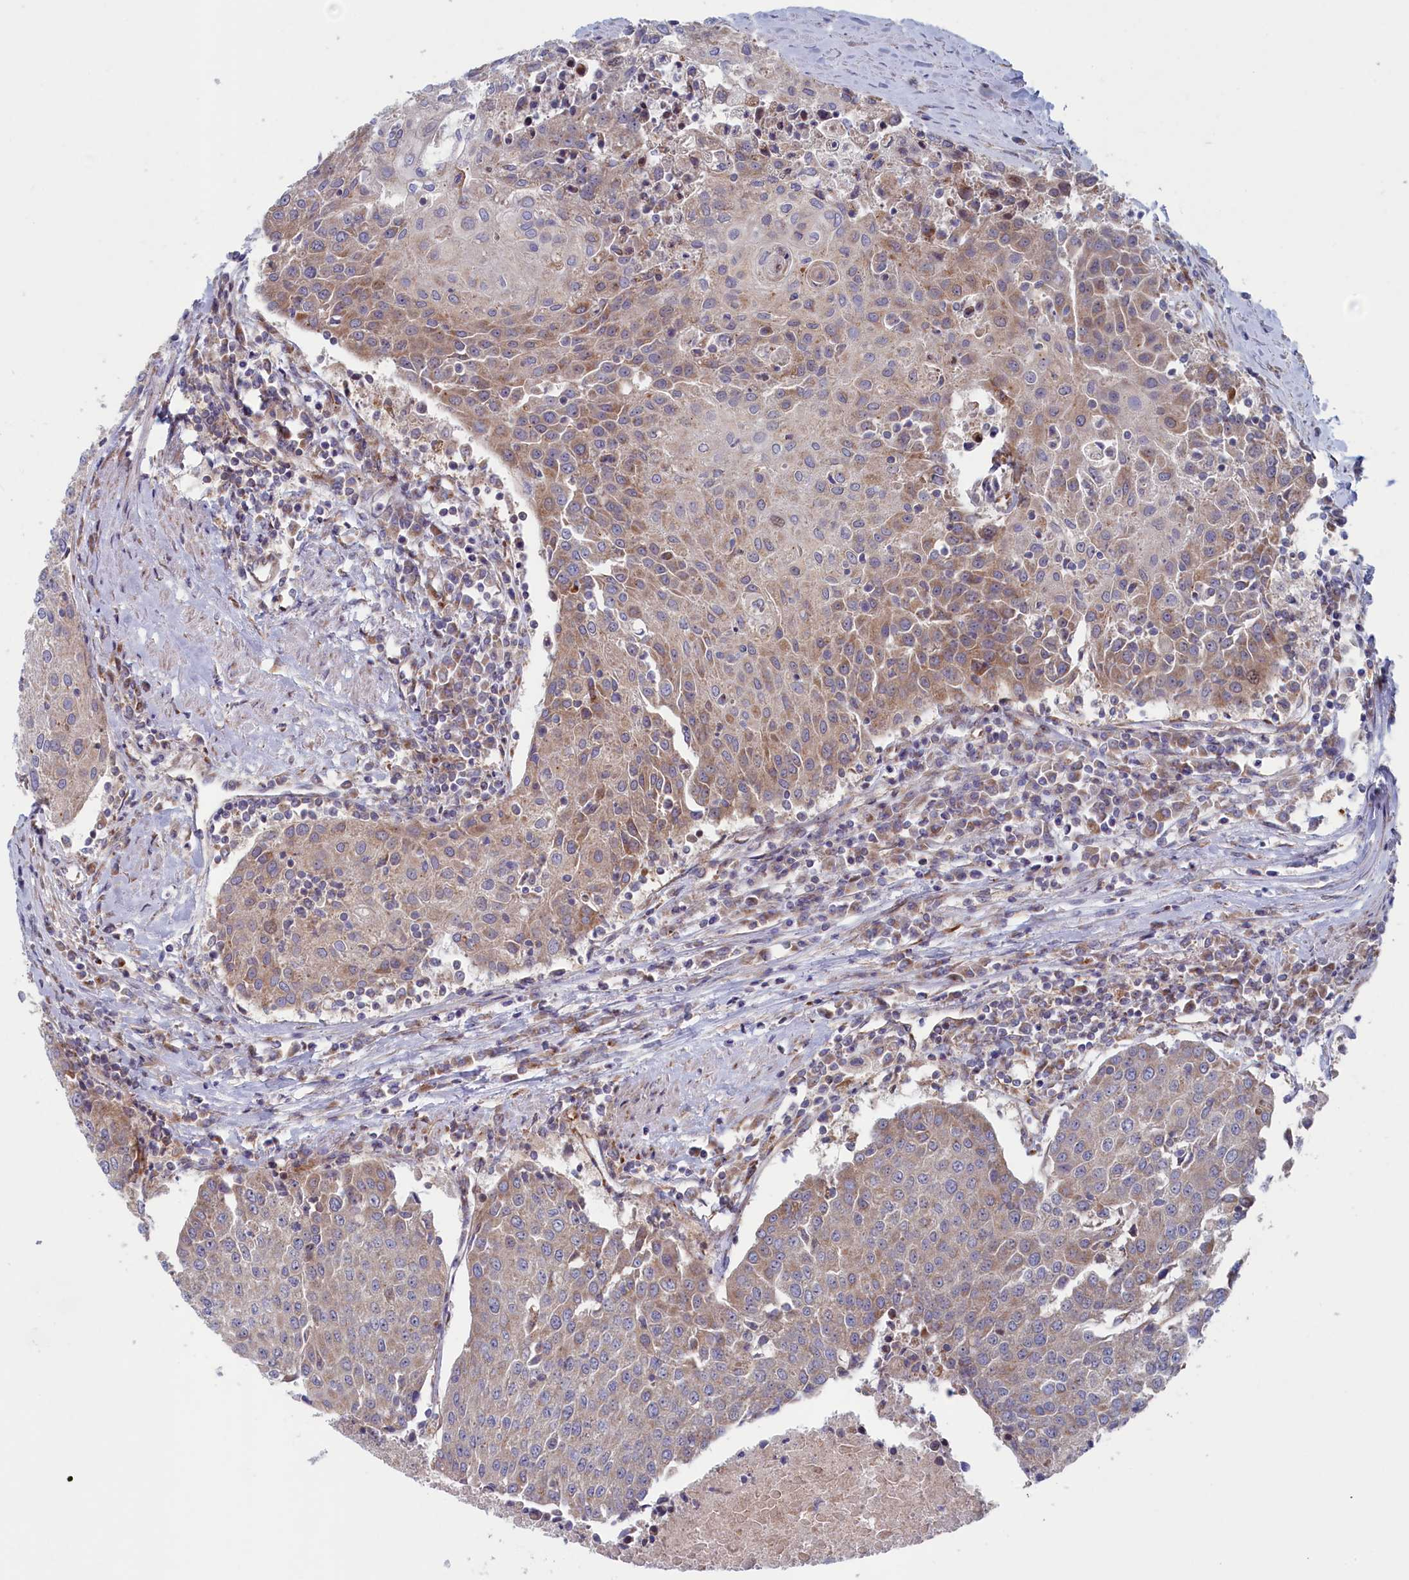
{"staining": {"intensity": "weak", "quantity": "<25%", "location": "cytoplasmic/membranous"}, "tissue": "urothelial cancer", "cell_type": "Tumor cells", "image_type": "cancer", "snomed": [{"axis": "morphology", "description": "Urothelial carcinoma, High grade"}, {"axis": "topography", "description": "Urinary bladder"}], "caption": "An IHC image of urothelial carcinoma (high-grade) is shown. There is no staining in tumor cells of urothelial carcinoma (high-grade).", "gene": "MTFMT", "patient": {"sex": "female", "age": 85}}